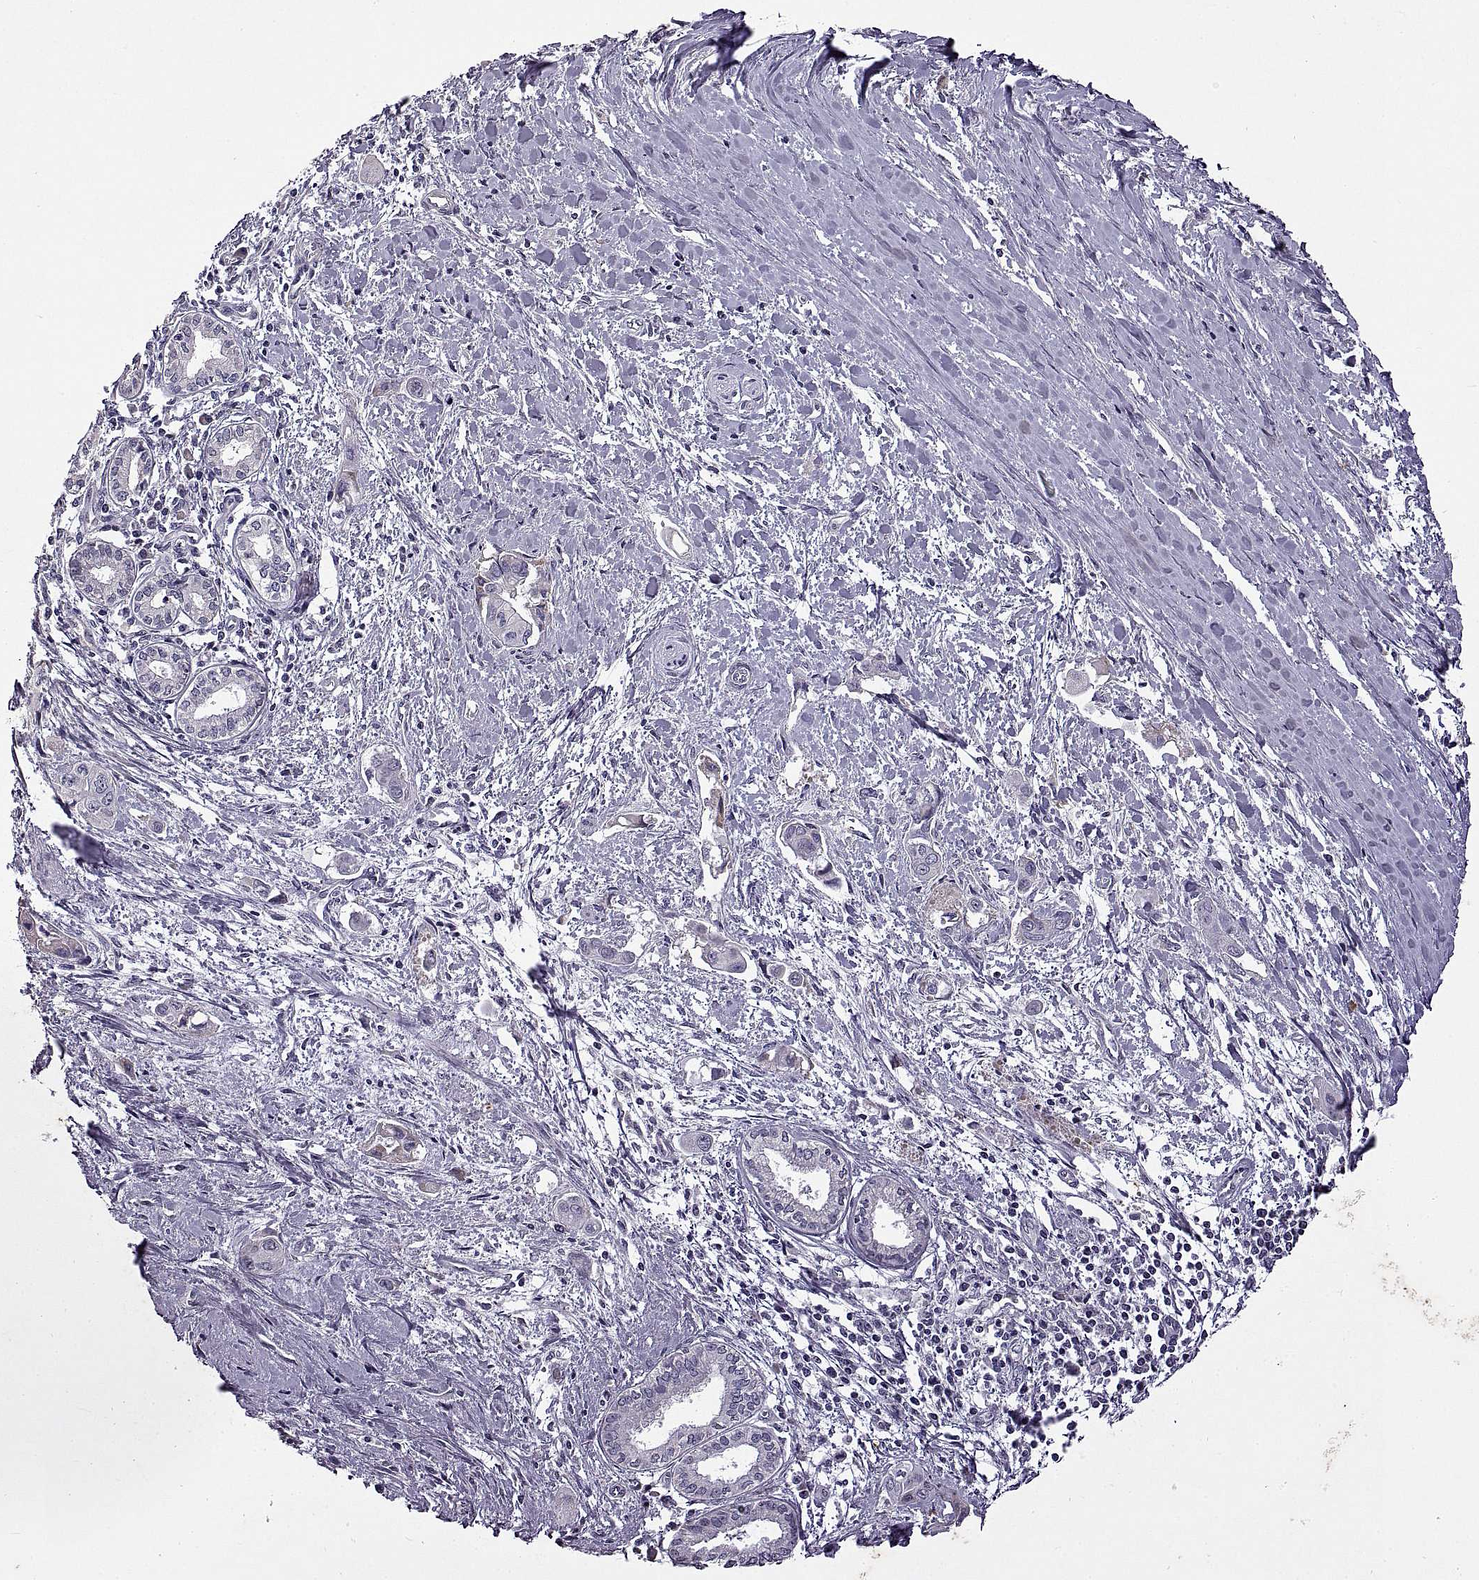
{"staining": {"intensity": "negative", "quantity": "none", "location": "none"}, "tissue": "pancreatic cancer", "cell_type": "Tumor cells", "image_type": "cancer", "snomed": [{"axis": "morphology", "description": "Adenocarcinoma, NOS"}, {"axis": "topography", "description": "Pancreas"}], "caption": "This is an IHC photomicrograph of adenocarcinoma (pancreatic). There is no positivity in tumor cells.", "gene": "DEFB136", "patient": {"sex": "male", "age": 60}}